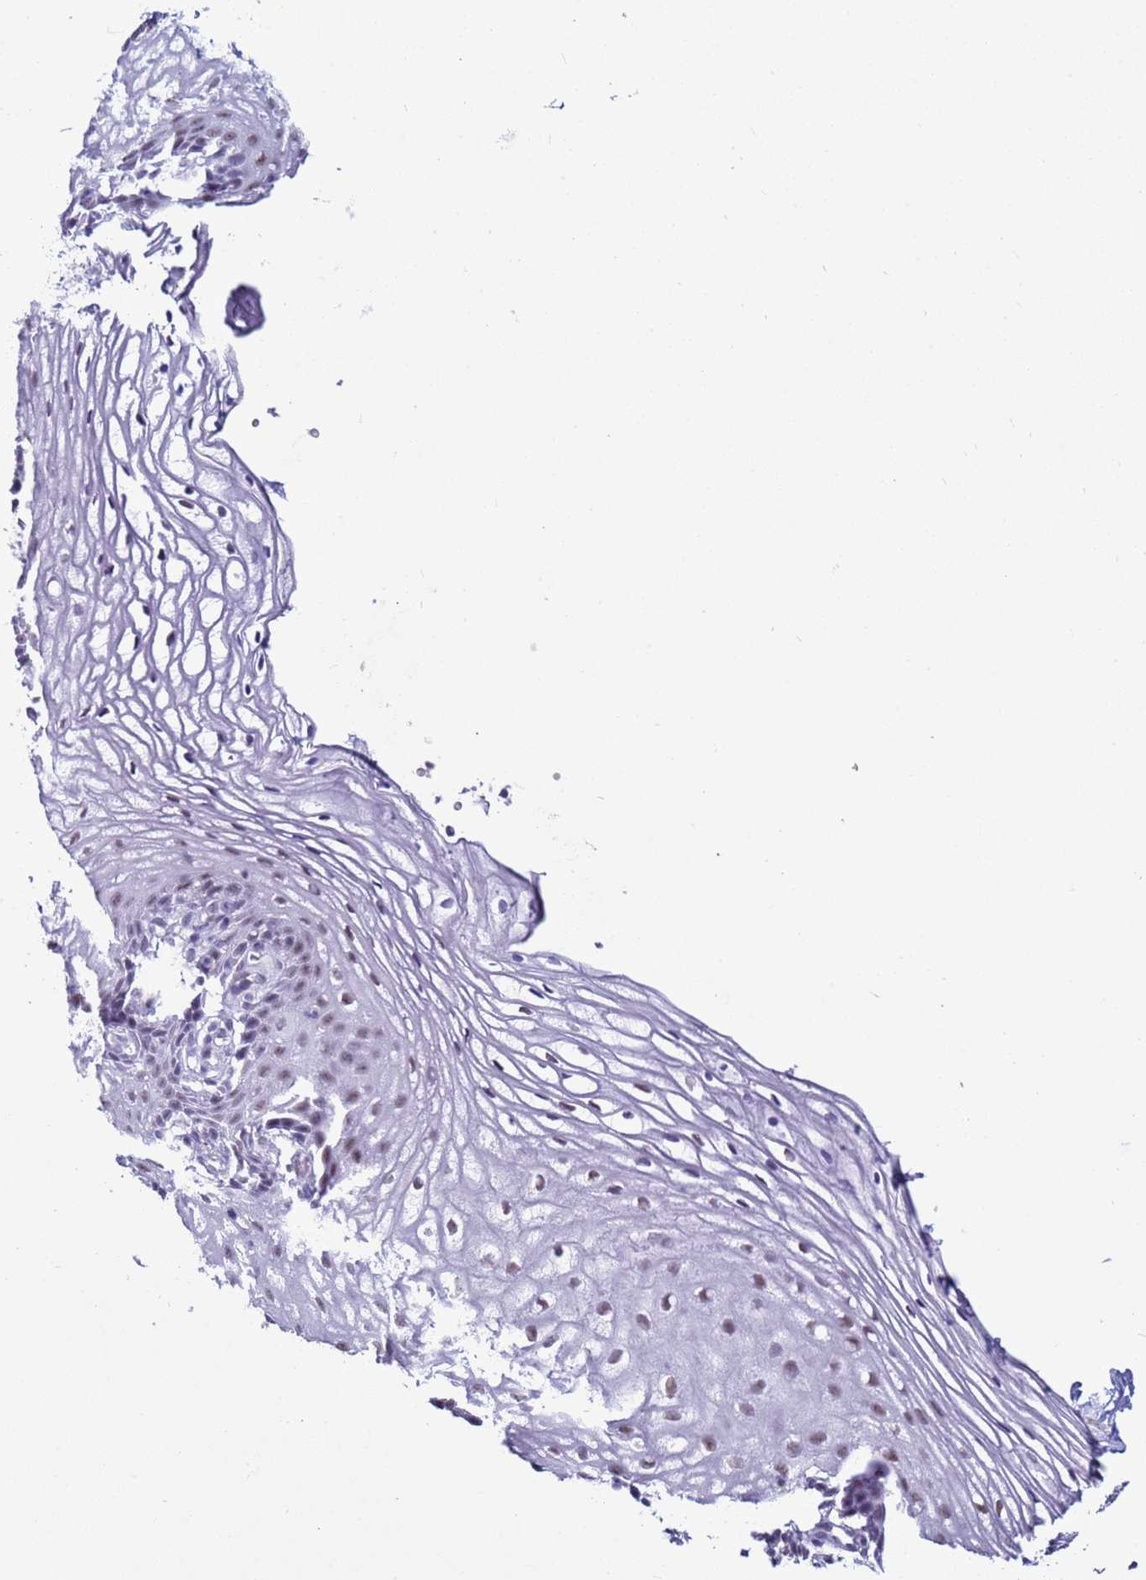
{"staining": {"intensity": "weak", "quantity": "25%-75%", "location": "nuclear"}, "tissue": "vagina", "cell_type": "Squamous epithelial cells", "image_type": "normal", "snomed": [{"axis": "morphology", "description": "Normal tissue, NOS"}, {"axis": "topography", "description": "Vagina"}], "caption": "Brown immunohistochemical staining in normal vagina reveals weak nuclear staining in approximately 25%-75% of squamous epithelial cells. (DAB (3,3'-diaminobenzidine) IHC with brightfield microscopy, high magnification).", "gene": "DHX15", "patient": {"sex": "female", "age": 60}}